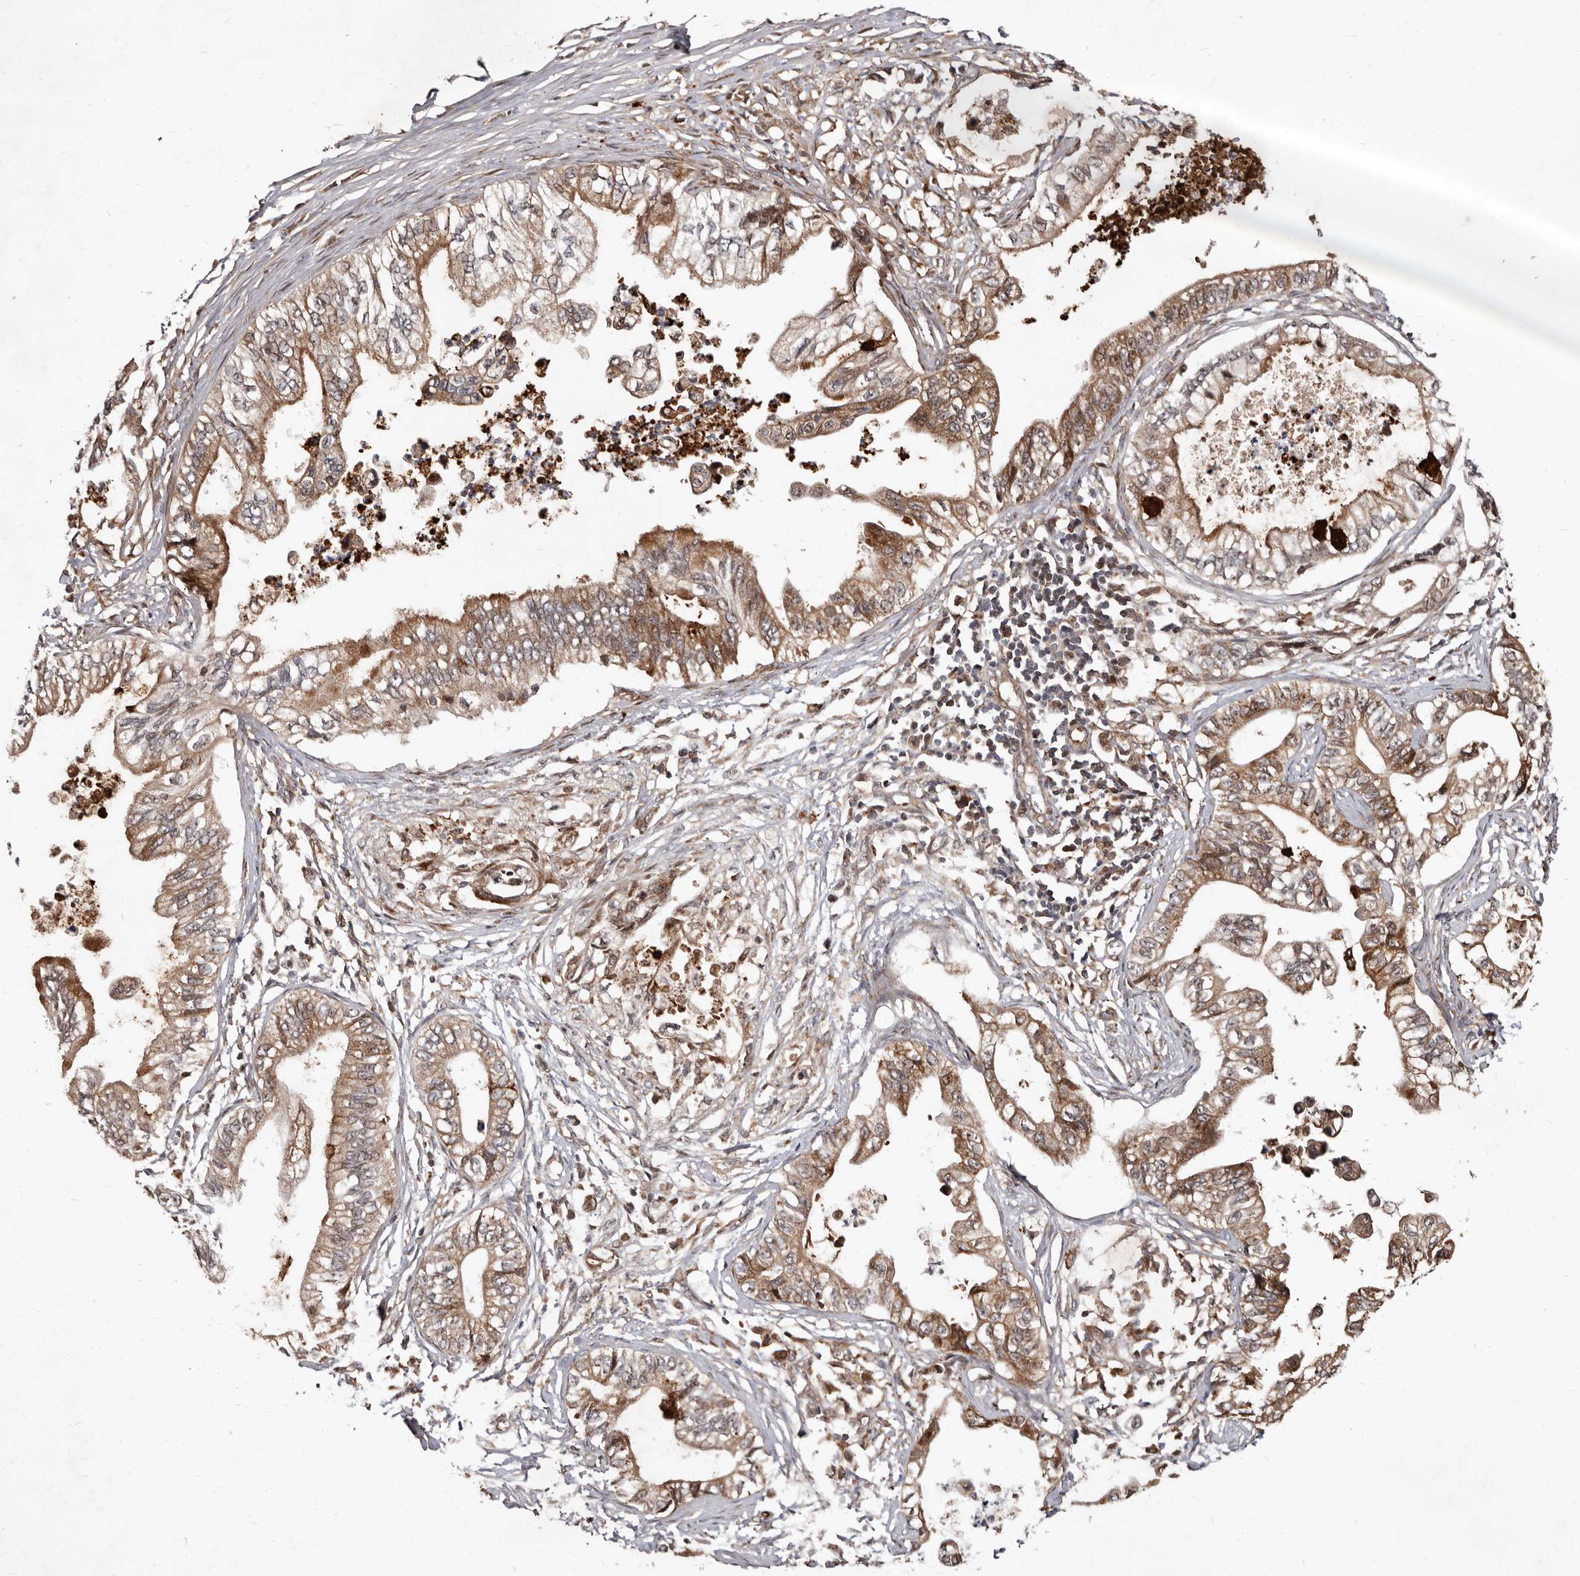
{"staining": {"intensity": "moderate", "quantity": ">75%", "location": "cytoplasmic/membranous"}, "tissue": "pancreatic cancer", "cell_type": "Tumor cells", "image_type": "cancer", "snomed": [{"axis": "morphology", "description": "Adenocarcinoma, NOS"}, {"axis": "topography", "description": "Pancreas"}], "caption": "Protein analysis of pancreatic cancer tissue demonstrates moderate cytoplasmic/membranous expression in about >75% of tumor cells.", "gene": "WEE2", "patient": {"sex": "male", "age": 56}}